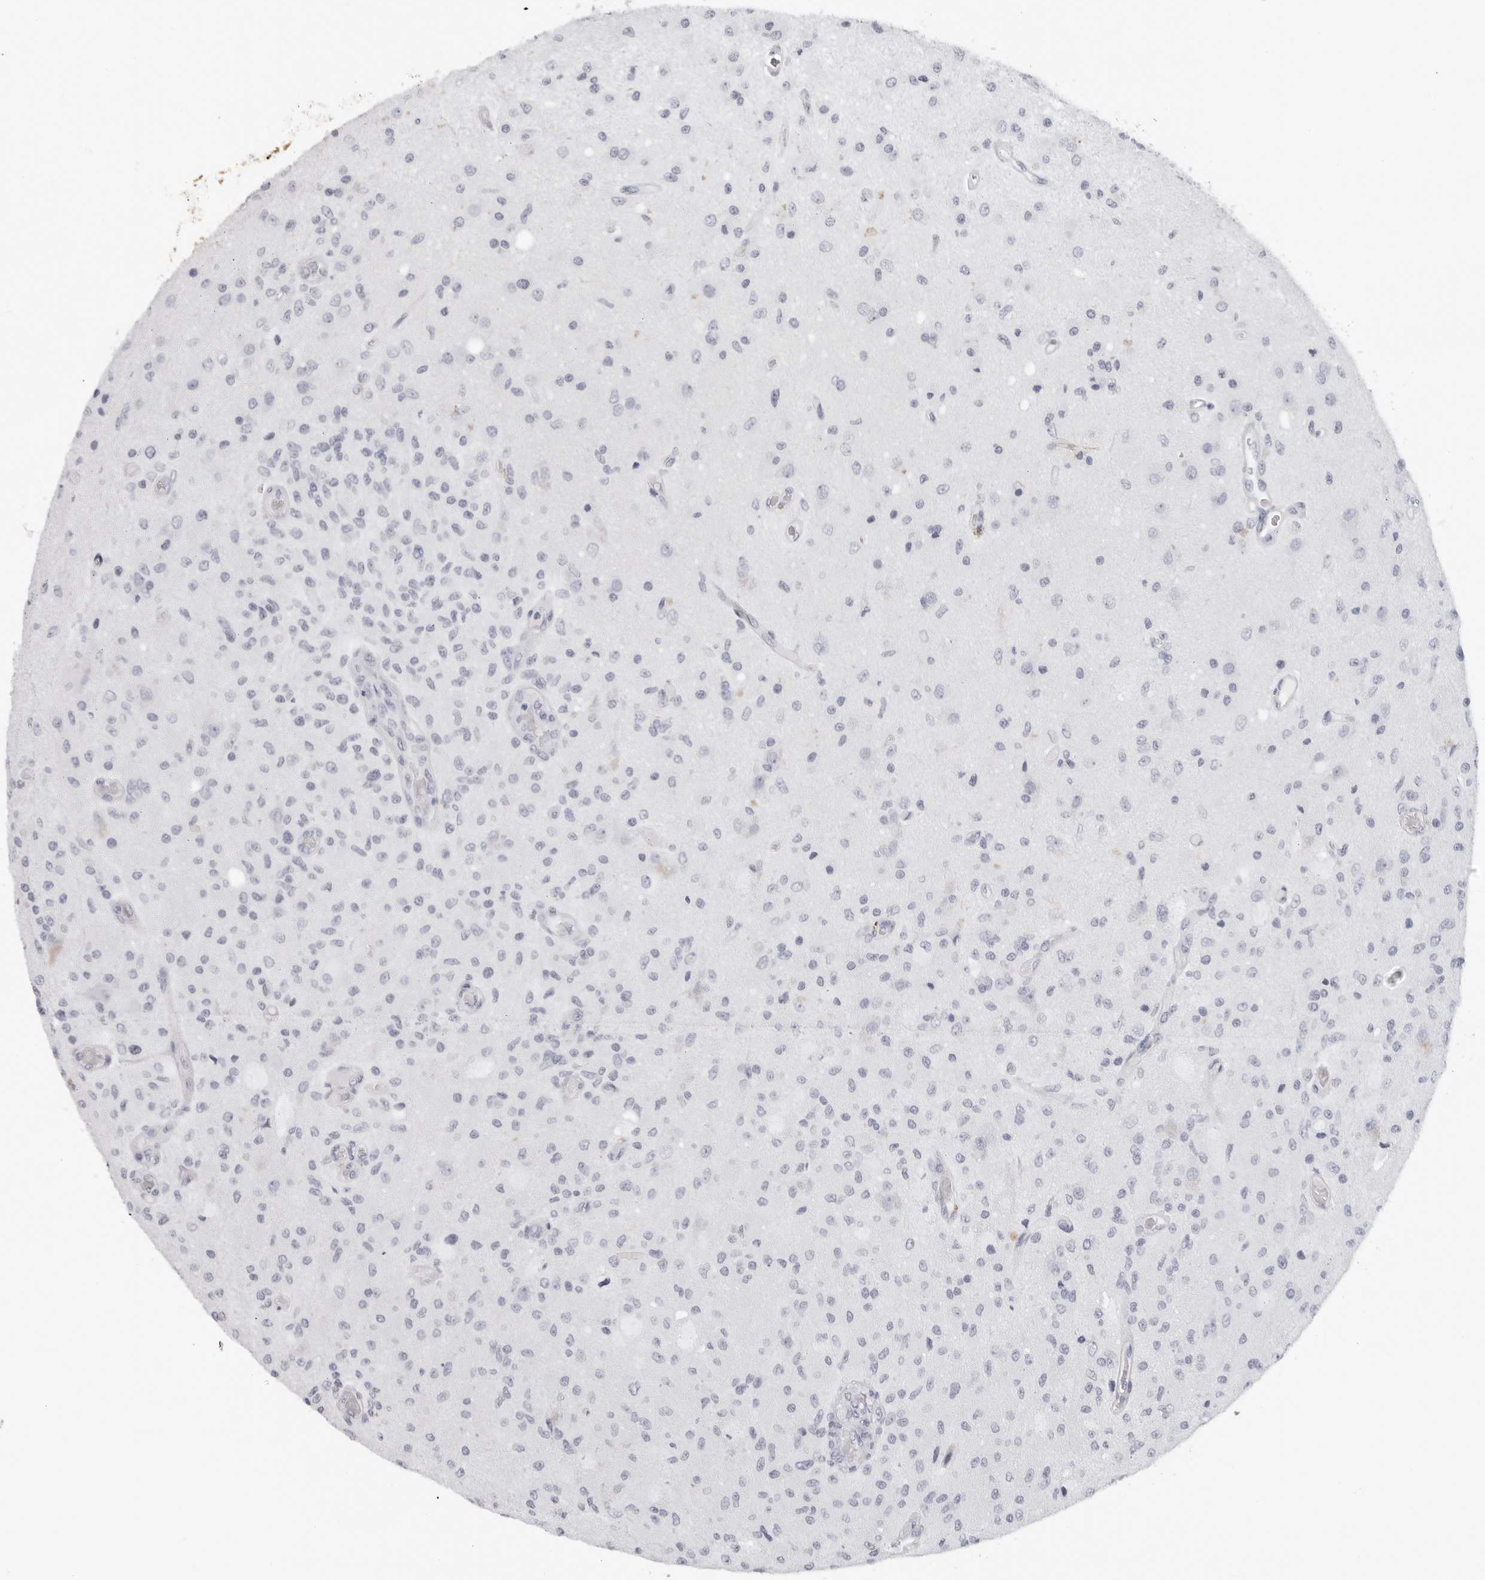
{"staining": {"intensity": "negative", "quantity": "none", "location": "none"}, "tissue": "glioma", "cell_type": "Tumor cells", "image_type": "cancer", "snomed": [{"axis": "morphology", "description": "Normal tissue, NOS"}, {"axis": "morphology", "description": "Glioma, malignant, High grade"}, {"axis": "topography", "description": "Cerebral cortex"}], "caption": "Histopathology image shows no protein expression in tumor cells of malignant high-grade glioma tissue.", "gene": "FLG2", "patient": {"sex": "male", "age": 77}}